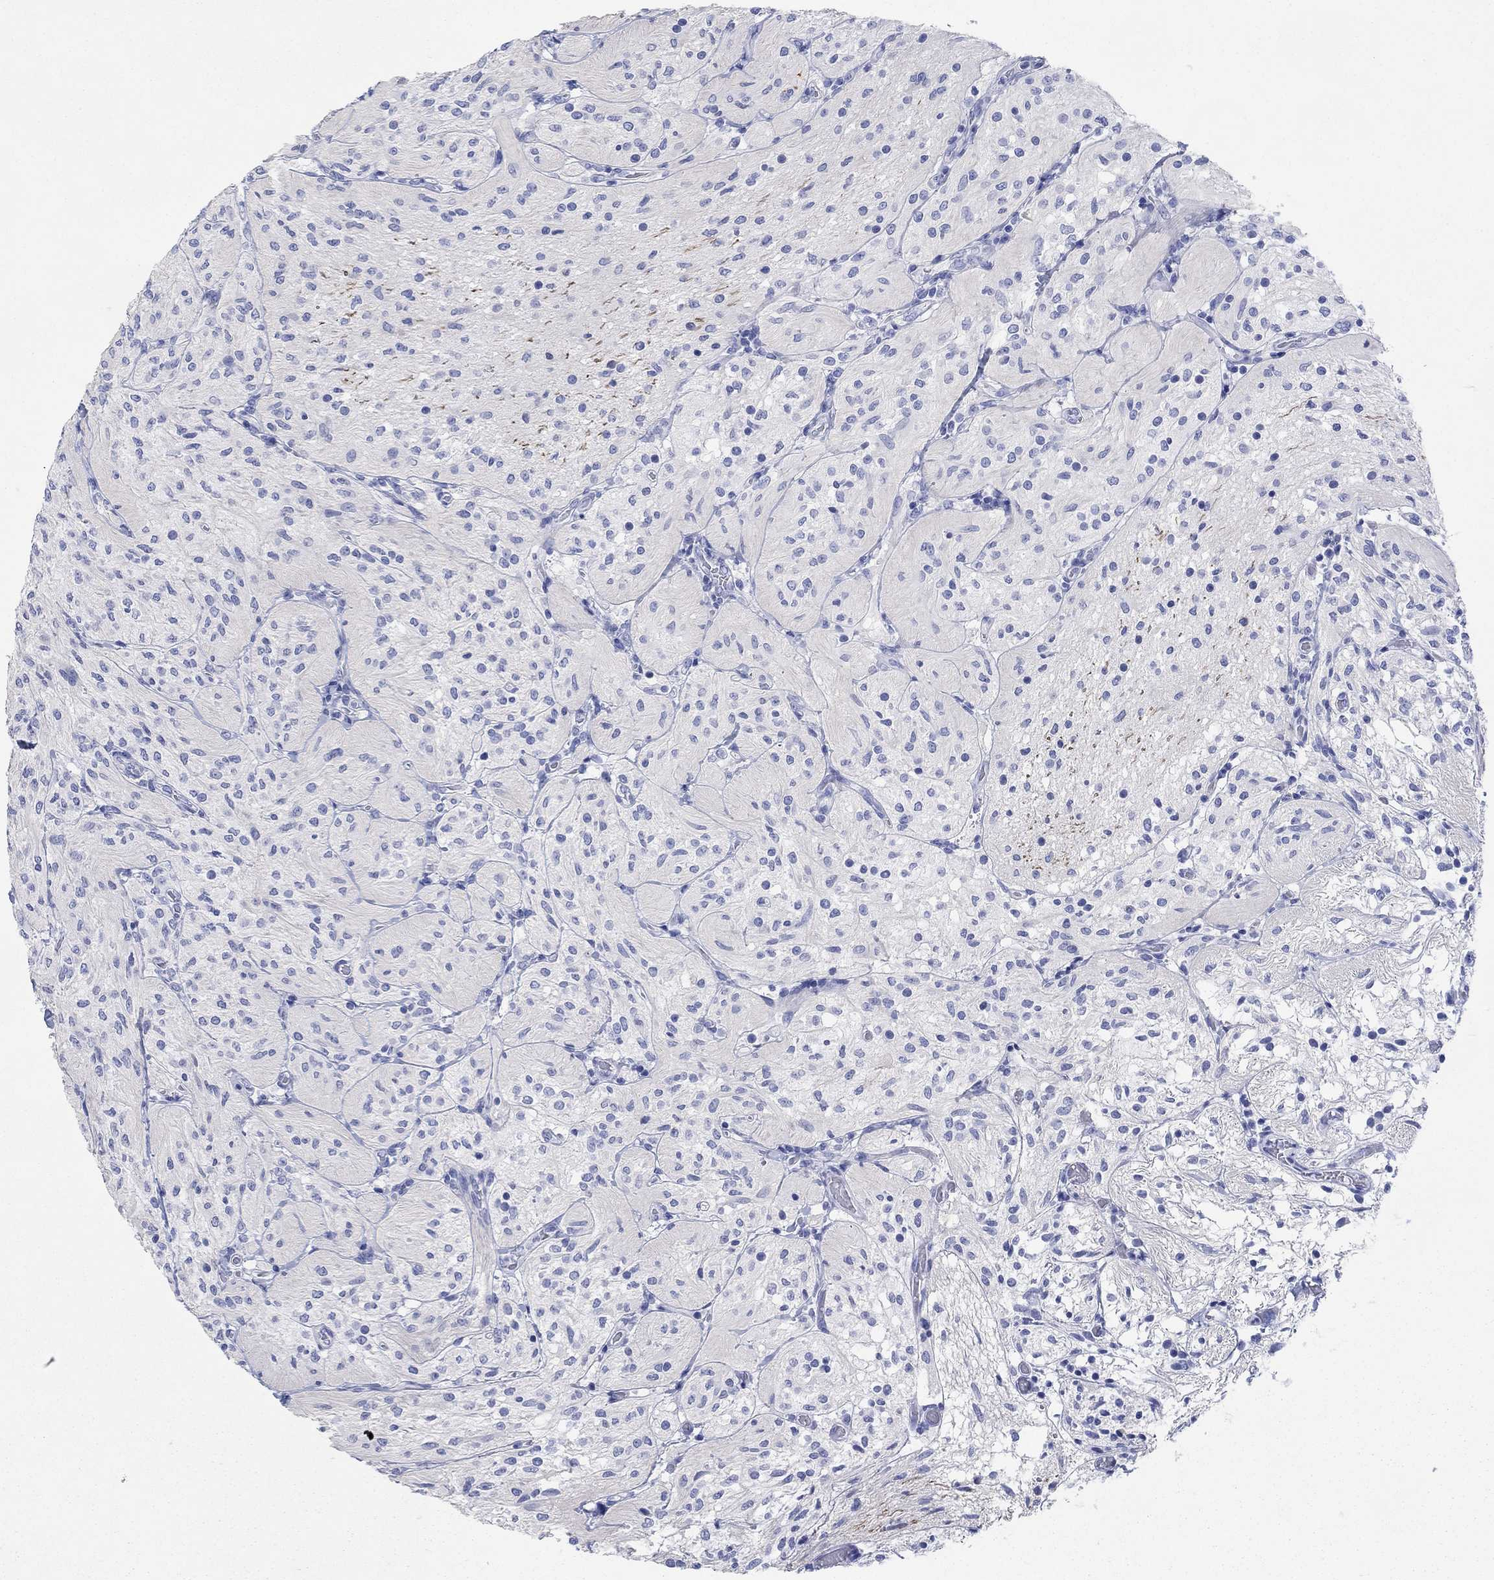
{"staining": {"intensity": "negative", "quantity": "none", "location": "none"}, "tissue": "glioma", "cell_type": "Tumor cells", "image_type": "cancer", "snomed": [{"axis": "morphology", "description": "Glioma, malignant, Low grade"}, {"axis": "topography", "description": "Brain"}], "caption": "There is no significant positivity in tumor cells of glioma.", "gene": "ATP1B1", "patient": {"sex": "male", "age": 3}}